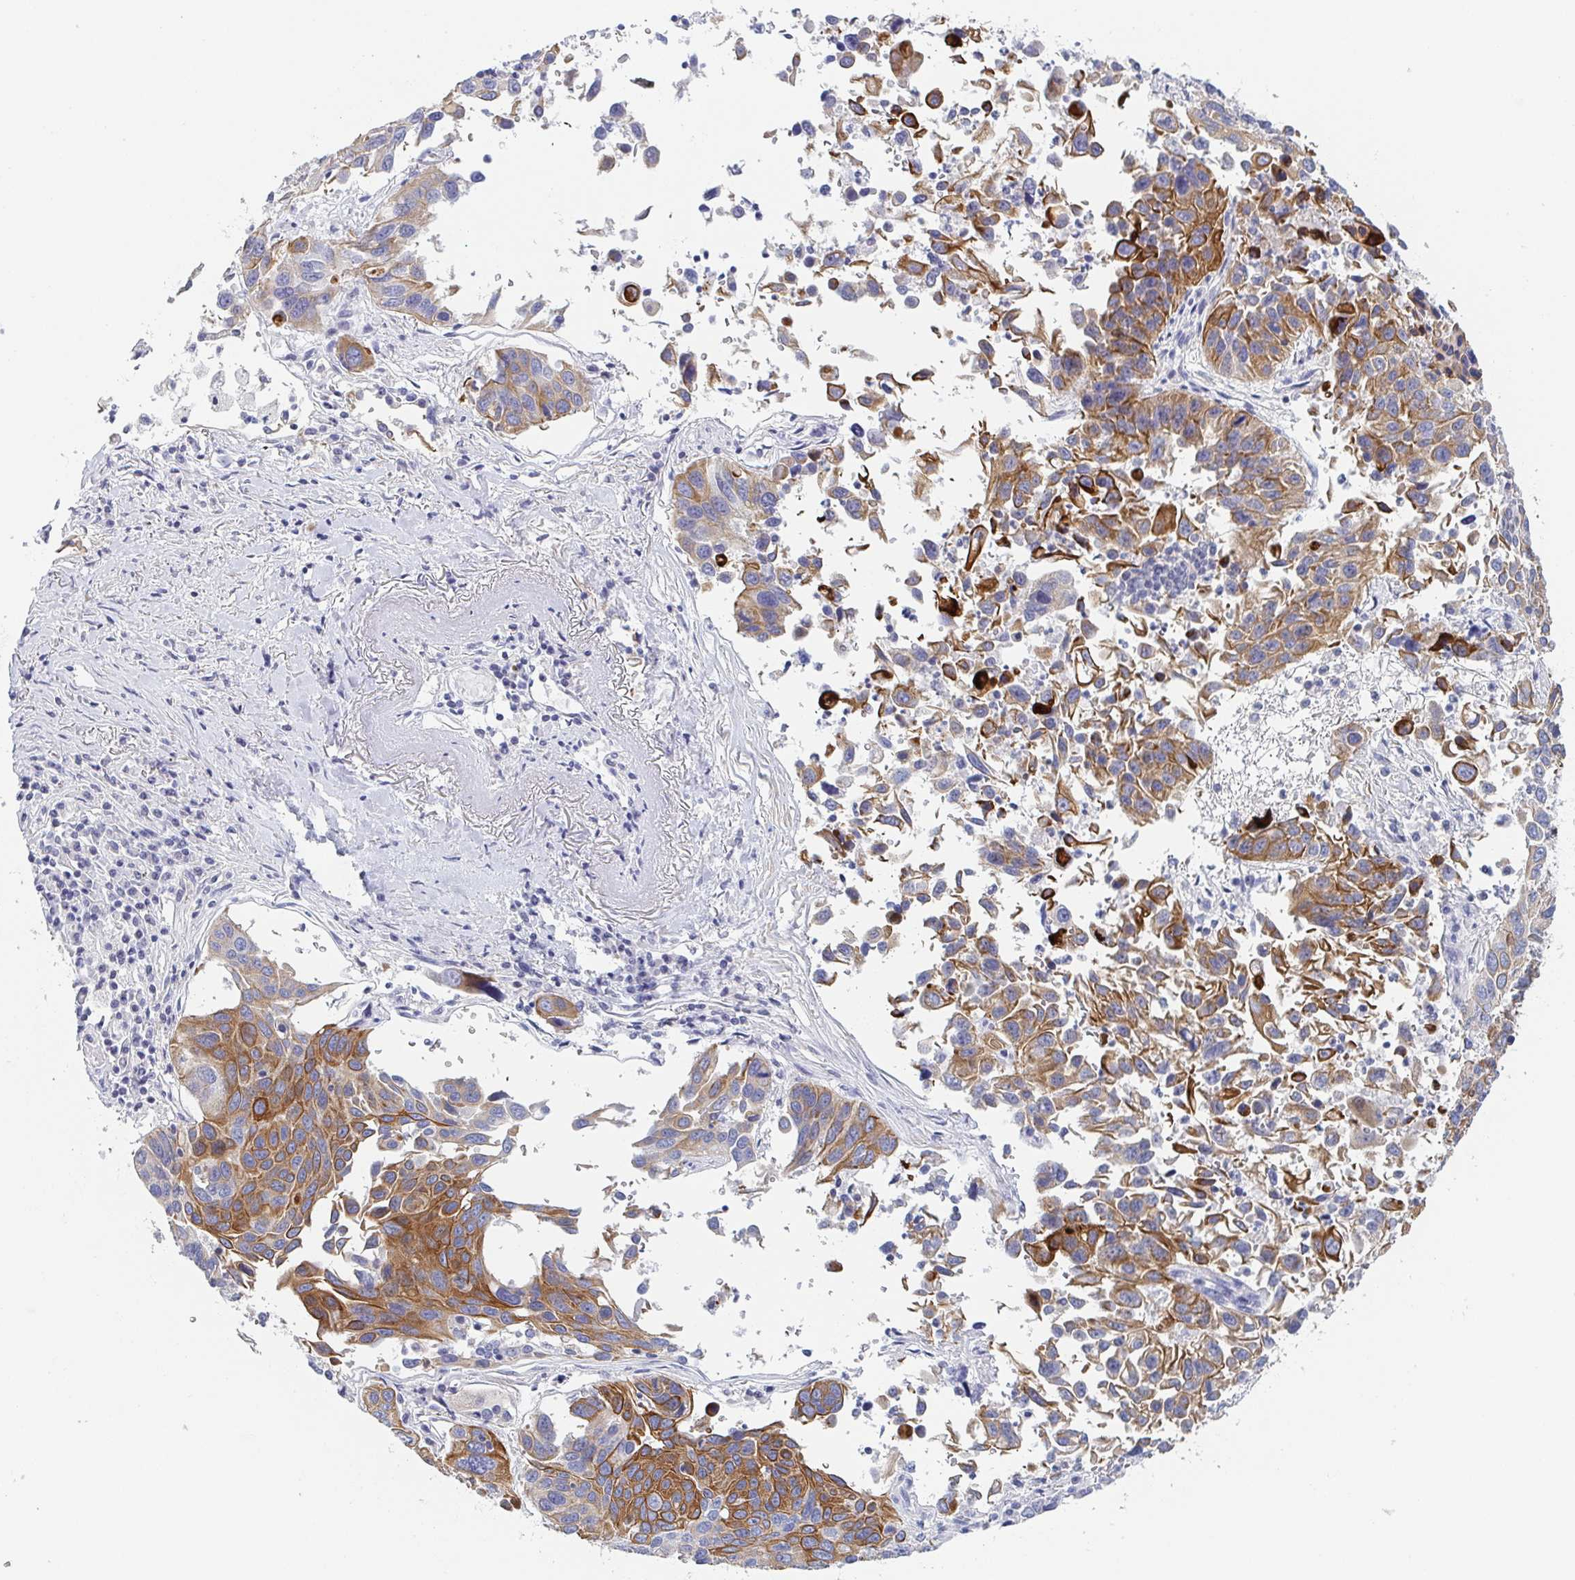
{"staining": {"intensity": "moderate", "quantity": "25%-75%", "location": "cytoplasmic/membranous"}, "tissue": "lung cancer", "cell_type": "Tumor cells", "image_type": "cancer", "snomed": [{"axis": "morphology", "description": "Squamous cell carcinoma, NOS"}, {"axis": "topography", "description": "Lung"}], "caption": "IHC of human squamous cell carcinoma (lung) demonstrates medium levels of moderate cytoplasmic/membranous staining in about 25%-75% of tumor cells.", "gene": "RHOV", "patient": {"sex": "female", "age": 61}}